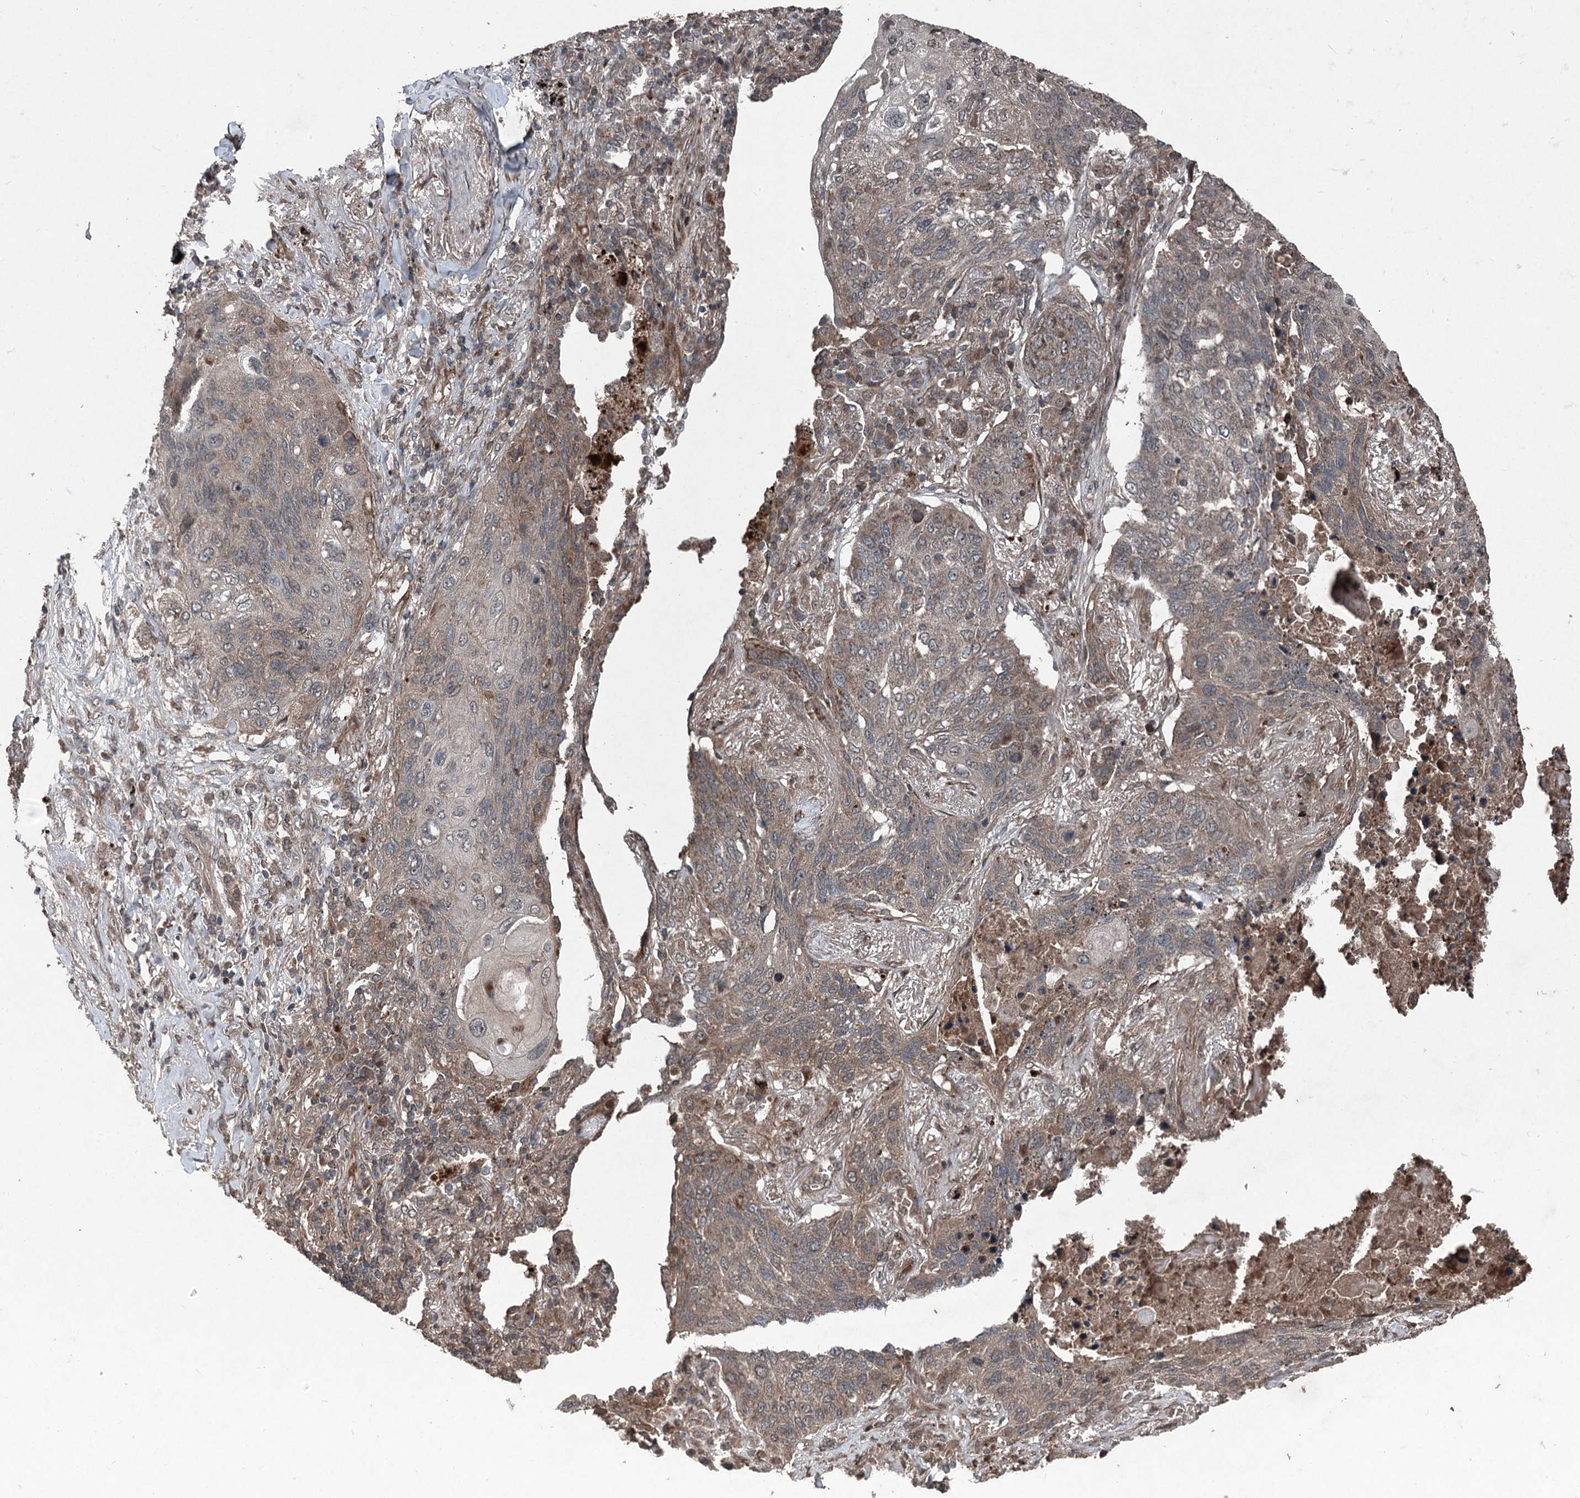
{"staining": {"intensity": "weak", "quantity": "25%-75%", "location": "cytoplasmic/membranous"}, "tissue": "lung cancer", "cell_type": "Tumor cells", "image_type": "cancer", "snomed": [{"axis": "morphology", "description": "Squamous cell carcinoma, NOS"}, {"axis": "topography", "description": "Lung"}], "caption": "This photomicrograph demonstrates immunohistochemistry (IHC) staining of squamous cell carcinoma (lung), with low weak cytoplasmic/membranous staining in approximately 25%-75% of tumor cells.", "gene": "ALAS1", "patient": {"sex": "female", "age": 63}}